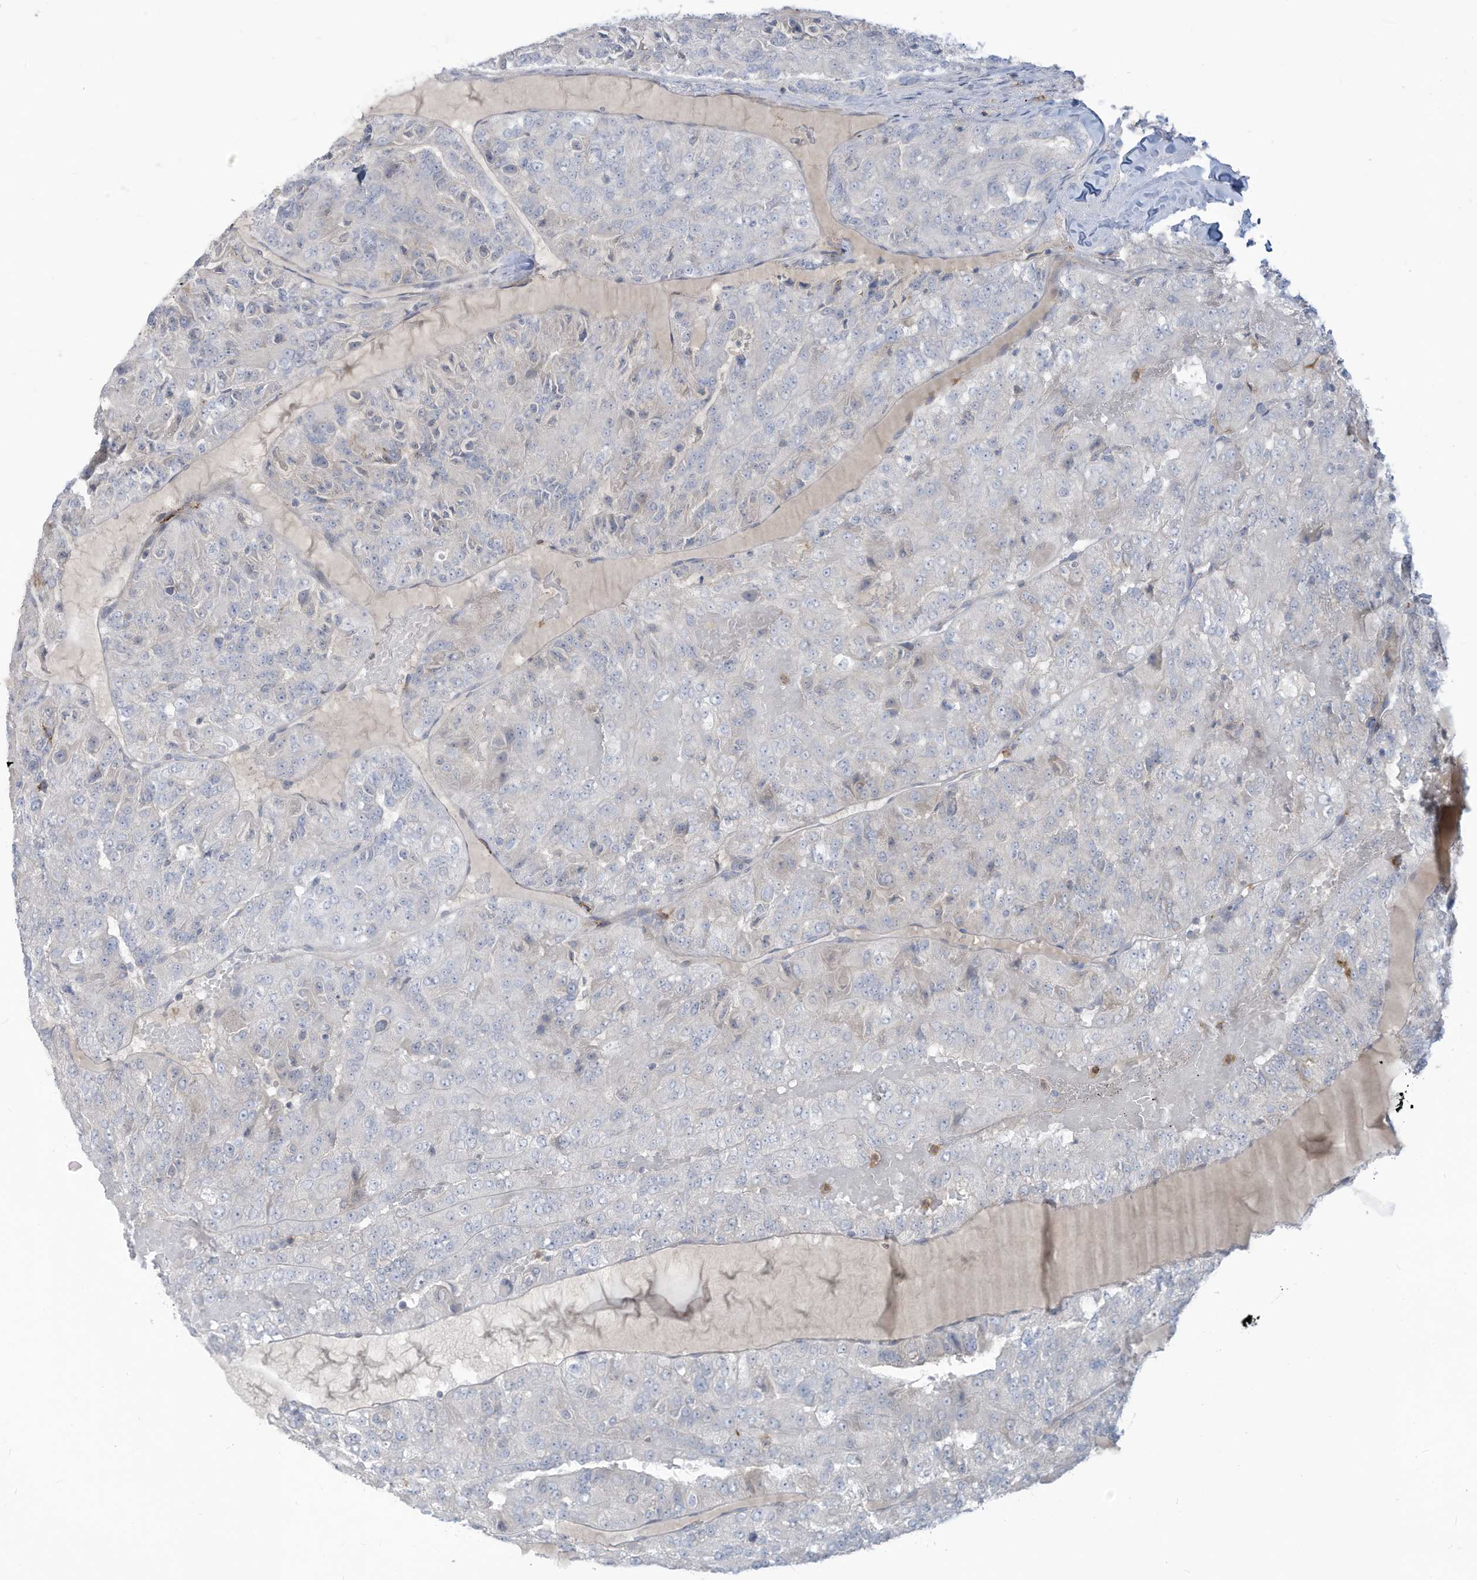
{"staining": {"intensity": "negative", "quantity": "none", "location": "none"}, "tissue": "renal cancer", "cell_type": "Tumor cells", "image_type": "cancer", "snomed": [{"axis": "morphology", "description": "Adenocarcinoma, NOS"}, {"axis": "topography", "description": "Kidney"}], "caption": "Immunohistochemistry image of neoplastic tissue: human renal adenocarcinoma stained with DAB (3,3'-diaminobenzidine) shows no significant protein expression in tumor cells.", "gene": "NOTO", "patient": {"sex": "female", "age": 63}}